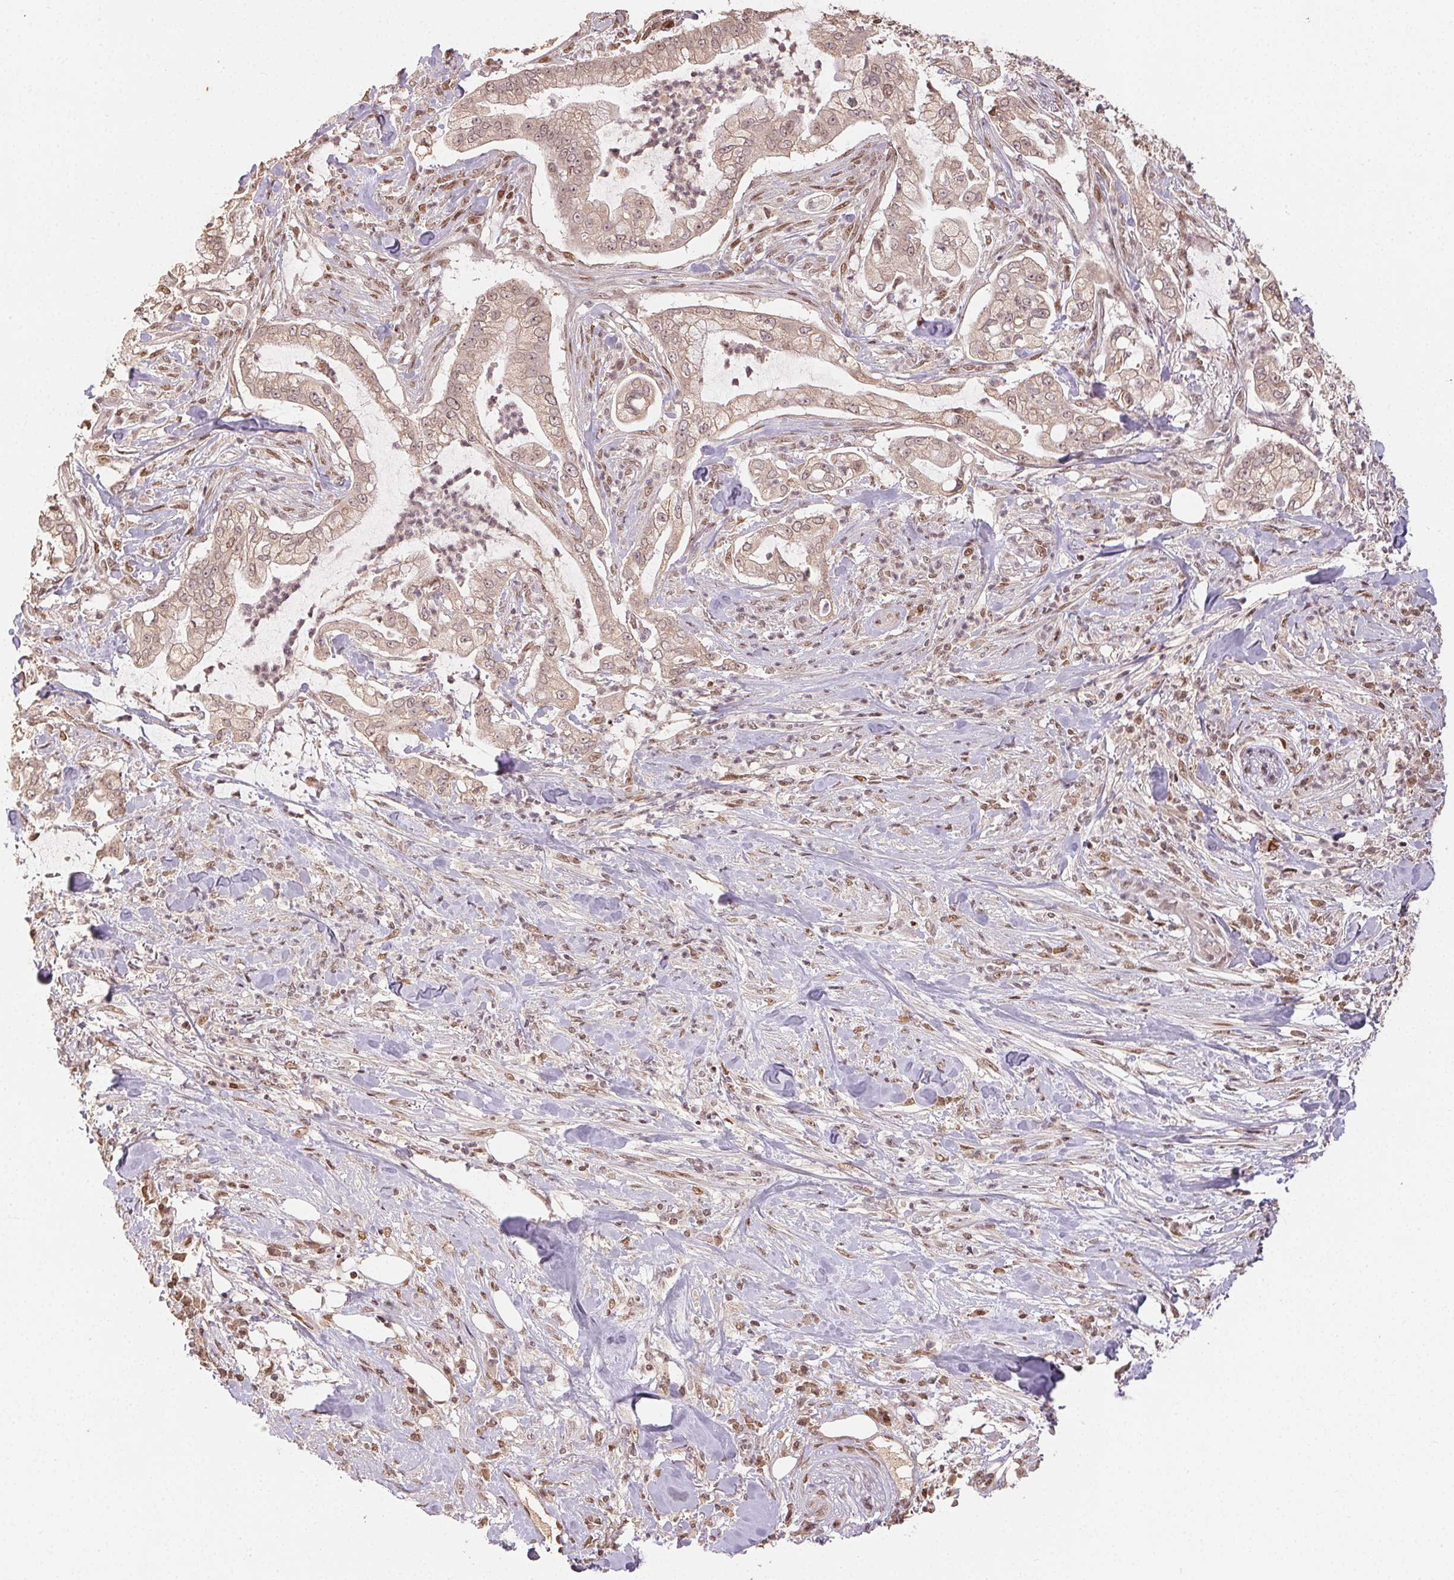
{"staining": {"intensity": "weak", "quantity": ">75%", "location": "cytoplasmic/membranous,nuclear"}, "tissue": "pancreatic cancer", "cell_type": "Tumor cells", "image_type": "cancer", "snomed": [{"axis": "morphology", "description": "Adenocarcinoma, NOS"}, {"axis": "topography", "description": "Pancreas"}], "caption": "Immunohistochemistry (IHC) of human pancreatic cancer reveals low levels of weak cytoplasmic/membranous and nuclear expression in approximately >75% of tumor cells. (Stains: DAB in brown, nuclei in blue, Microscopy: brightfield microscopy at high magnification).", "gene": "MAPKAPK2", "patient": {"sex": "female", "age": 69}}